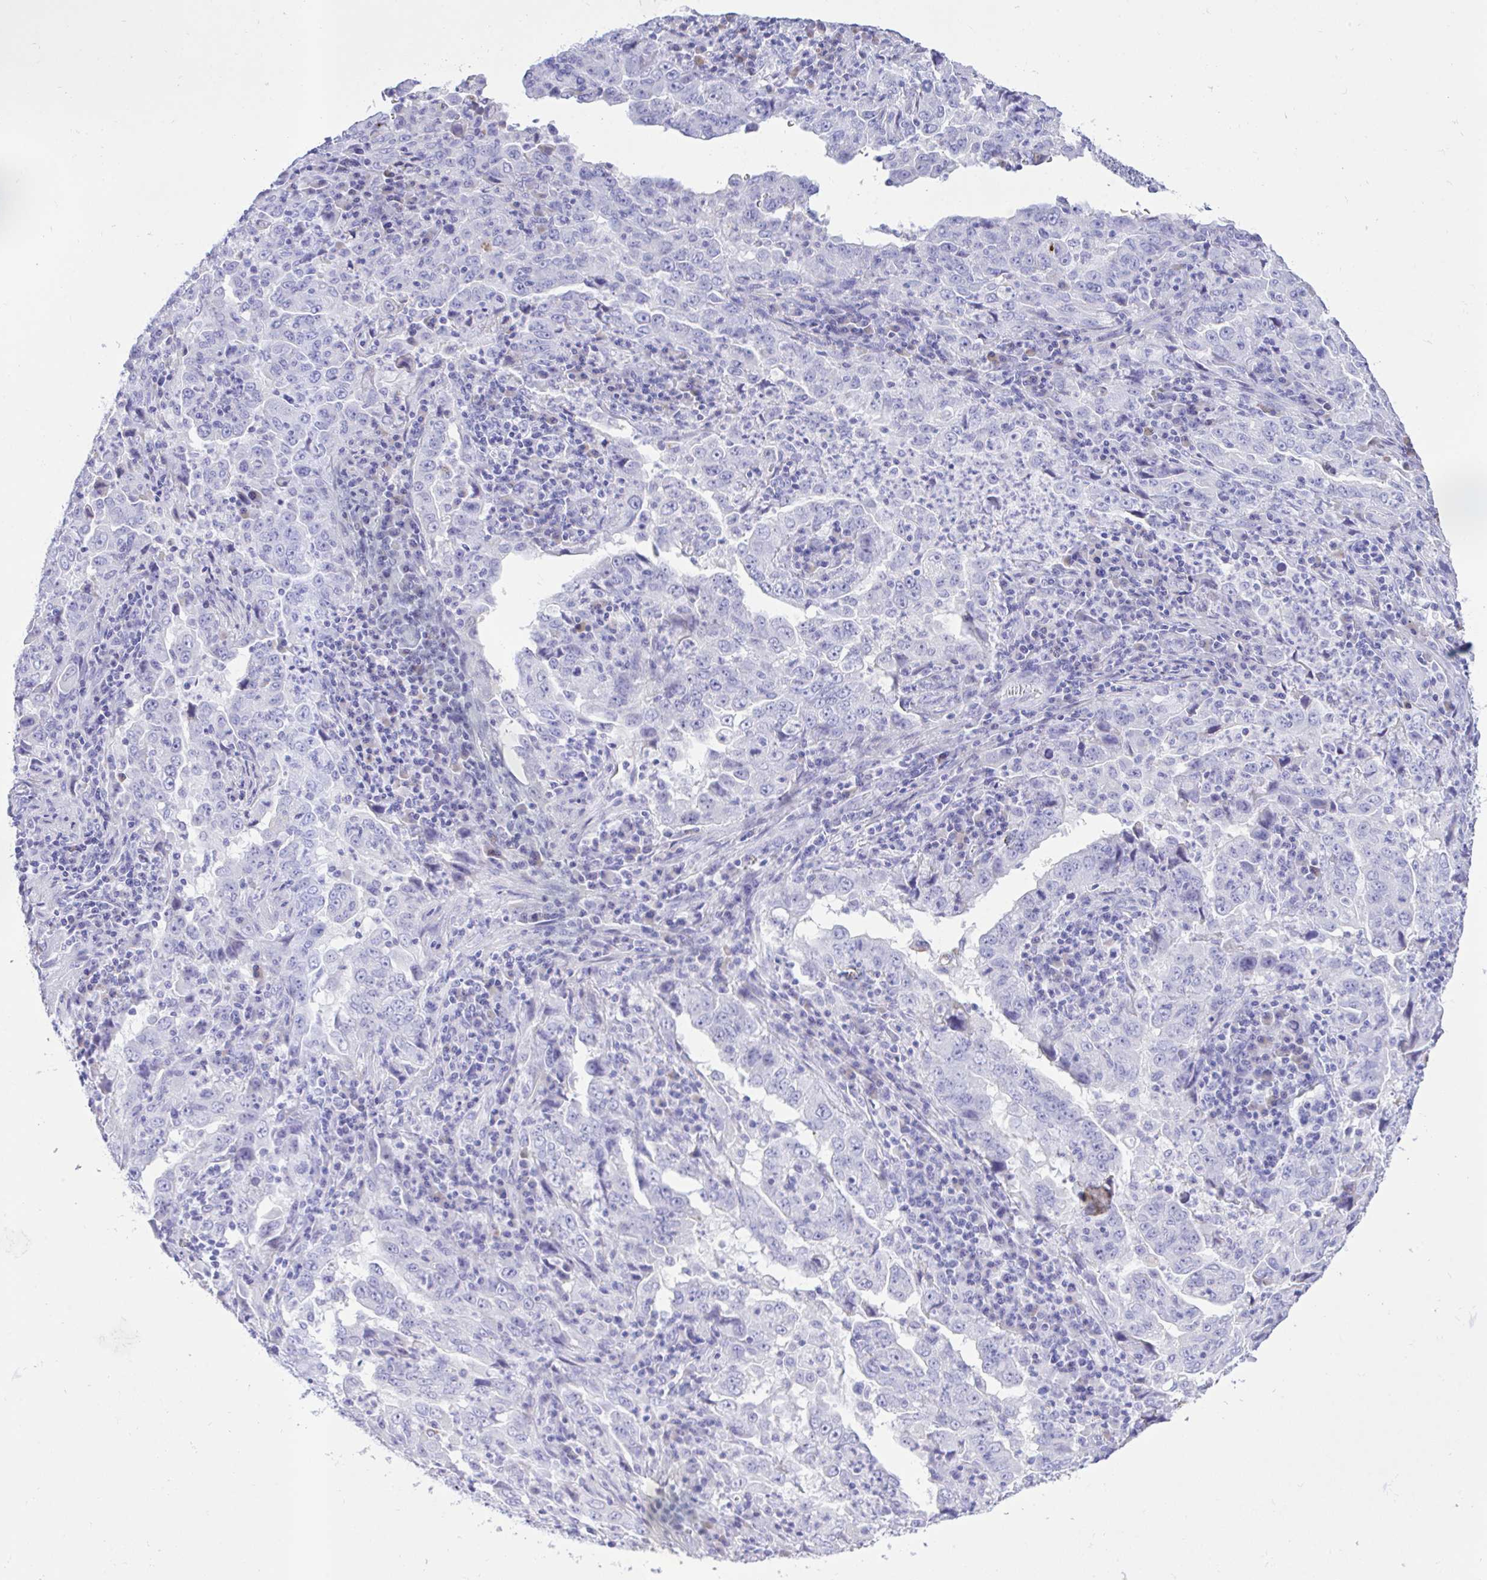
{"staining": {"intensity": "negative", "quantity": "none", "location": "none"}, "tissue": "lung cancer", "cell_type": "Tumor cells", "image_type": "cancer", "snomed": [{"axis": "morphology", "description": "Adenocarcinoma, NOS"}, {"axis": "topography", "description": "Lung"}], "caption": "Human adenocarcinoma (lung) stained for a protein using immunohistochemistry (IHC) exhibits no expression in tumor cells.", "gene": "AKR1D1", "patient": {"sex": "male", "age": 67}}